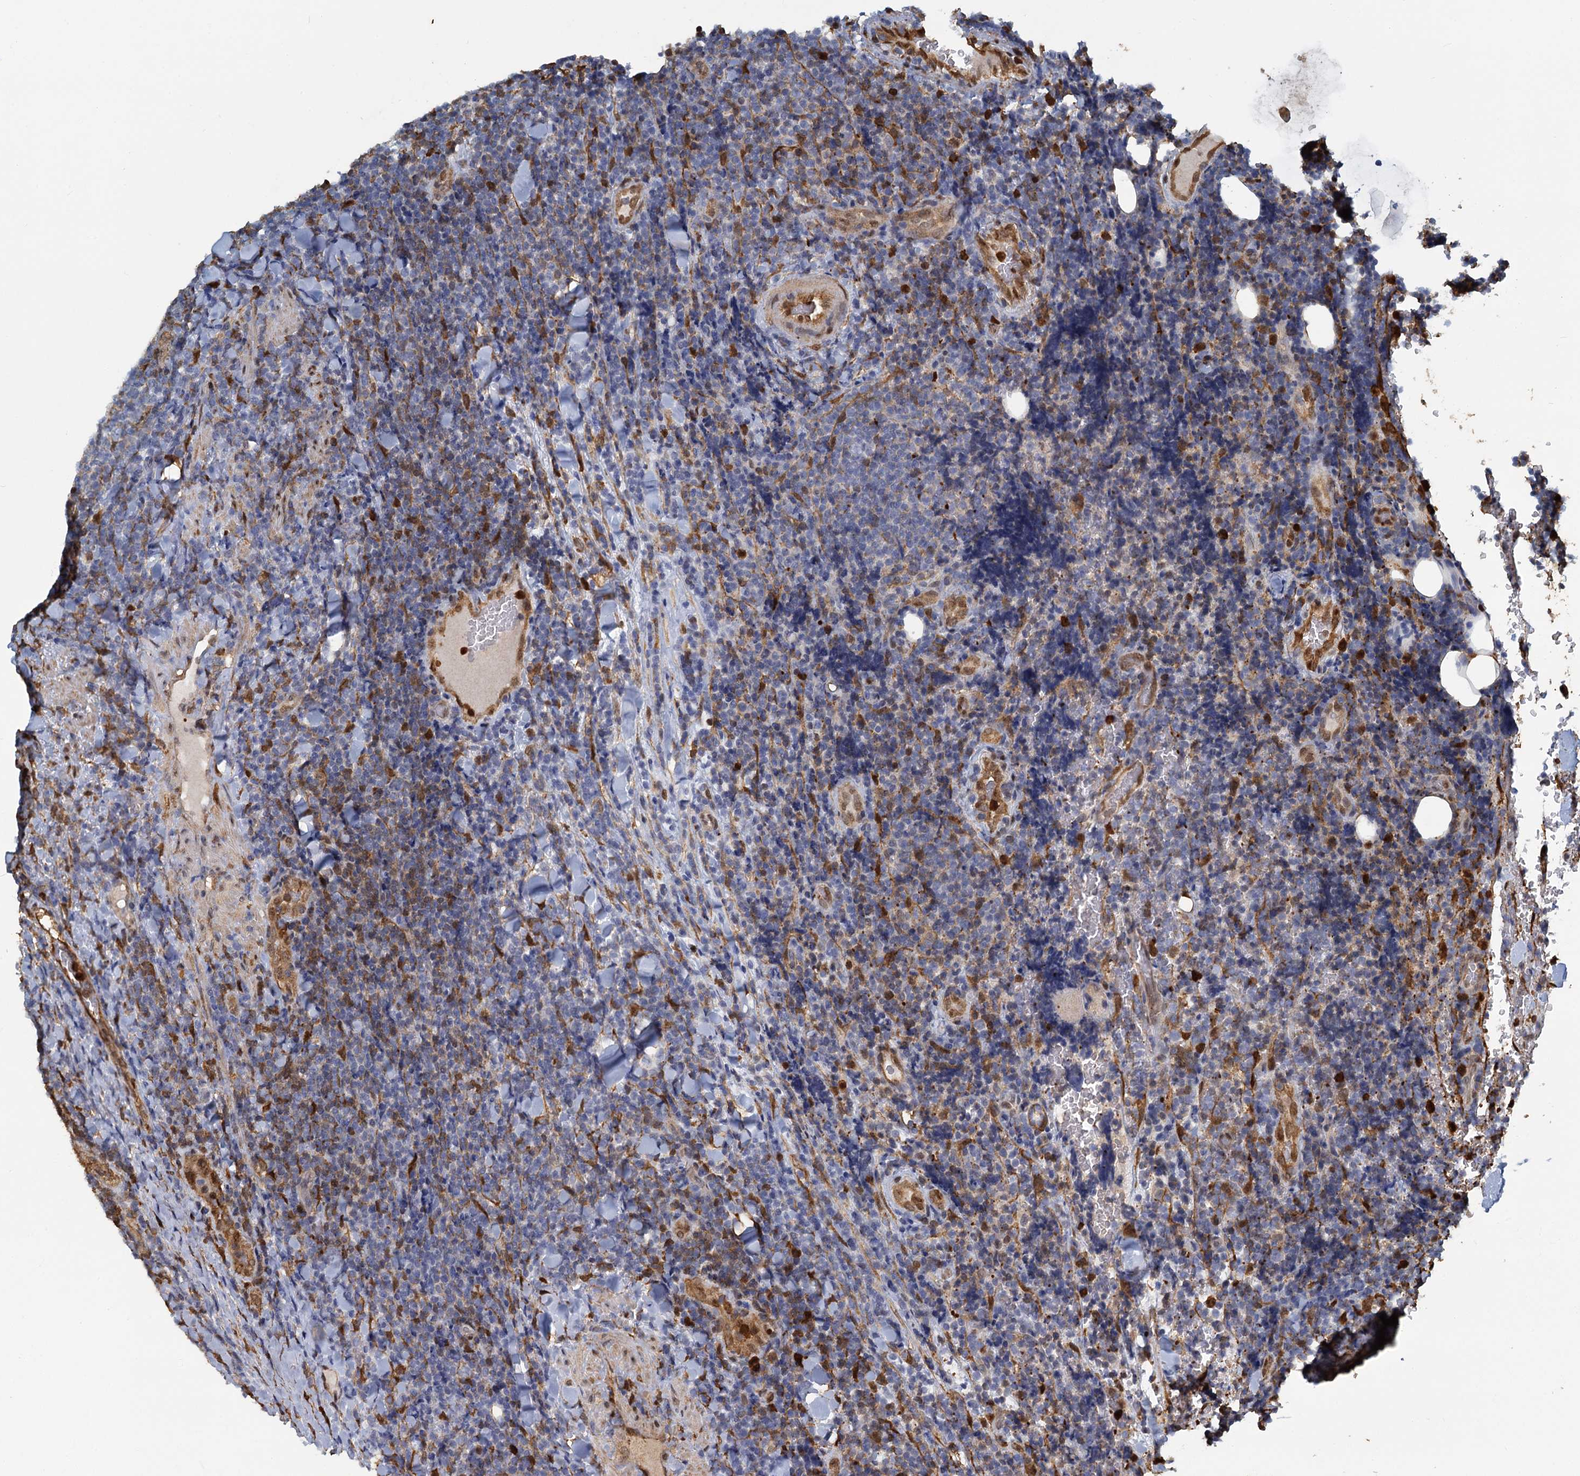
{"staining": {"intensity": "negative", "quantity": "none", "location": "none"}, "tissue": "lymphoma", "cell_type": "Tumor cells", "image_type": "cancer", "snomed": [{"axis": "morphology", "description": "Malignant lymphoma, non-Hodgkin's type, Low grade"}, {"axis": "topography", "description": "Lymph node"}], "caption": "Immunohistochemistry image of neoplastic tissue: lymphoma stained with DAB displays no significant protein staining in tumor cells.", "gene": "S100A6", "patient": {"sex": "male", "age": 66}}